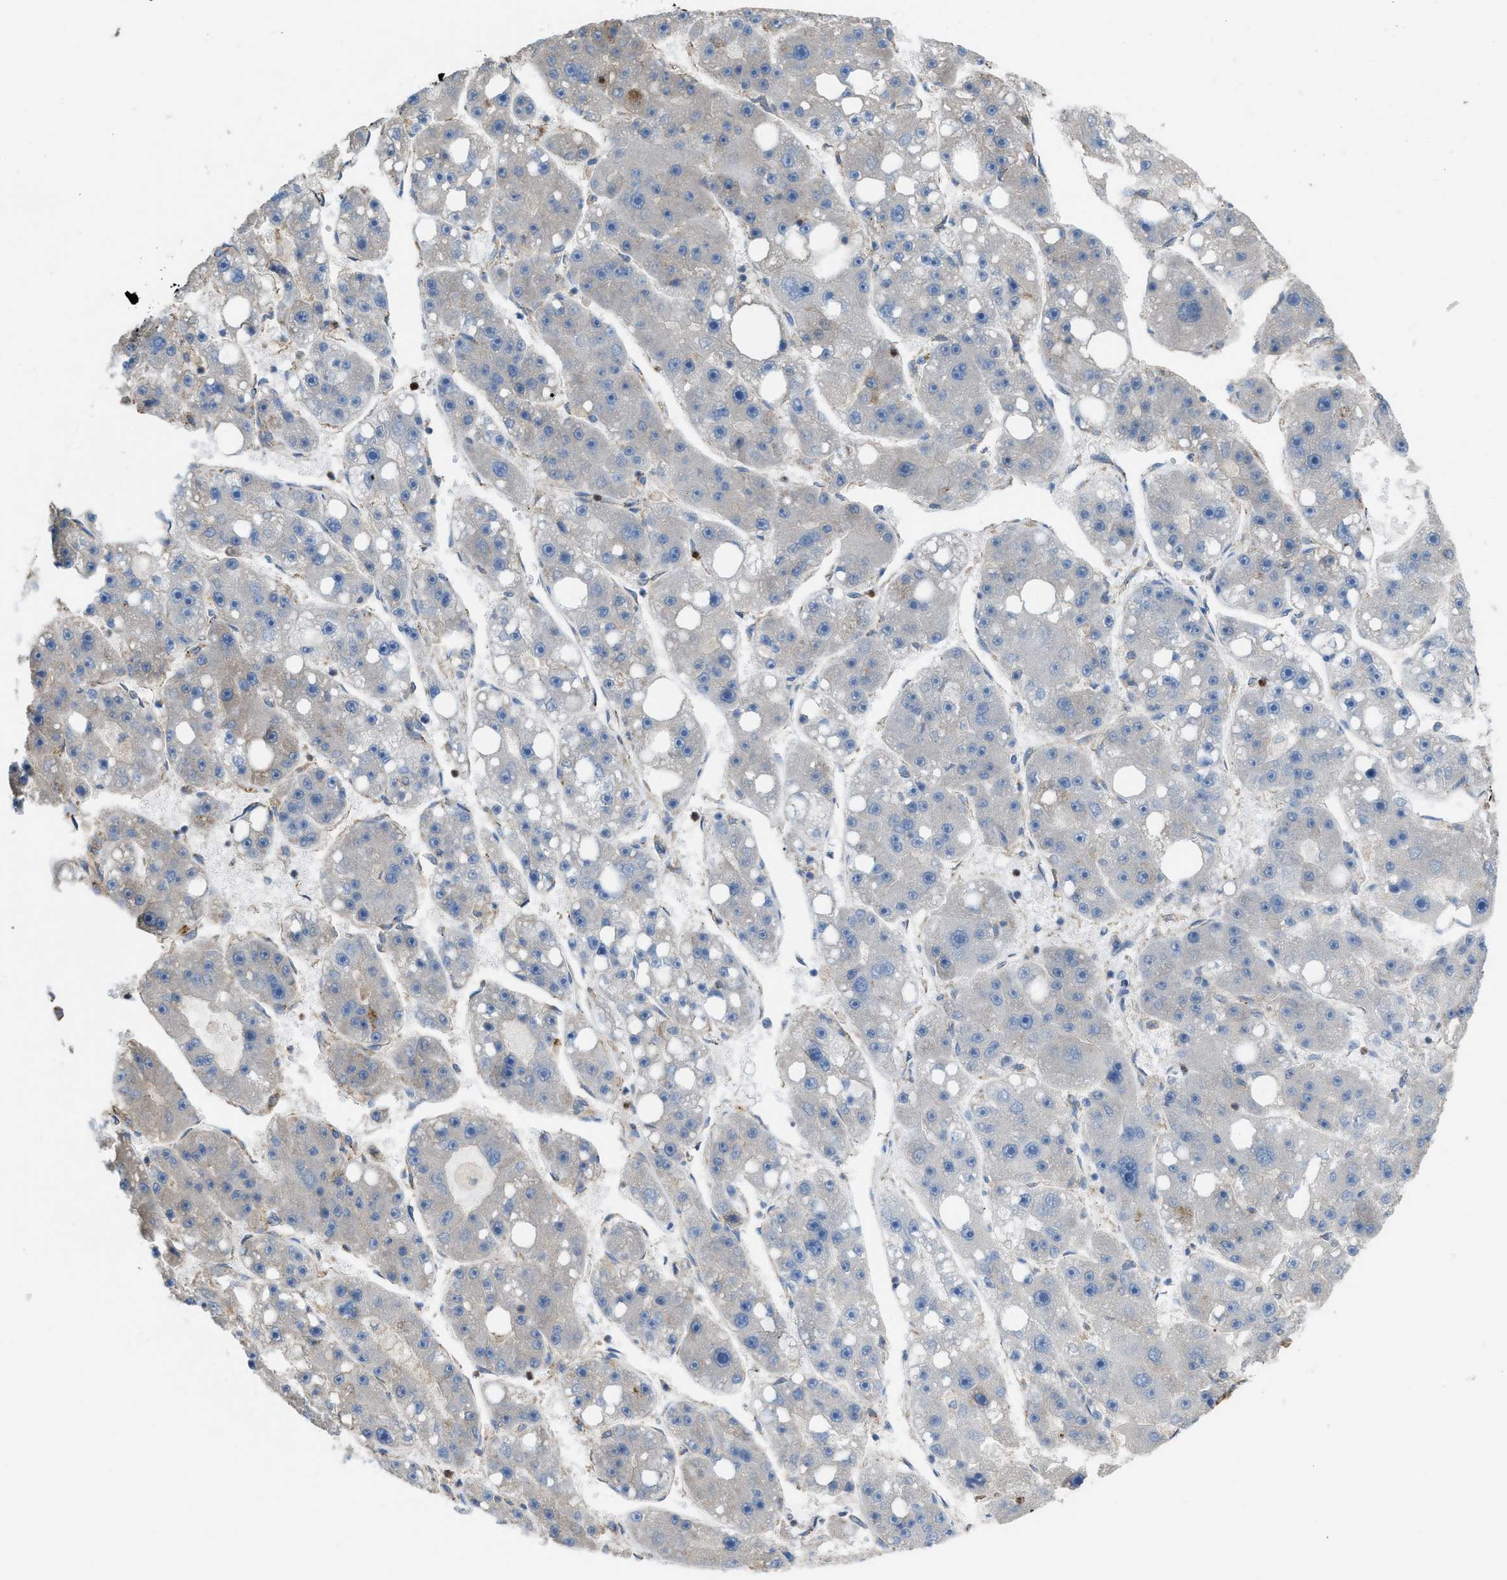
{"staining": {"intensity": "negative", "quantity": "none", "location": "none"}, "tissue": "liver cancer", "cell_type": "Tumor cells", "image_type": "cancer", "snomed": [{"axis": "morphology", "description": "Carcinoma, Hepatocellular, NOS"}, {"axis": "topography", "description": "Liver"}], "caption": "The histopathology image demonstrates no significant staining in tumor cells of liver cancer.", "gene": "PLAA", "patient": {"sex": "female", "age": 61}}